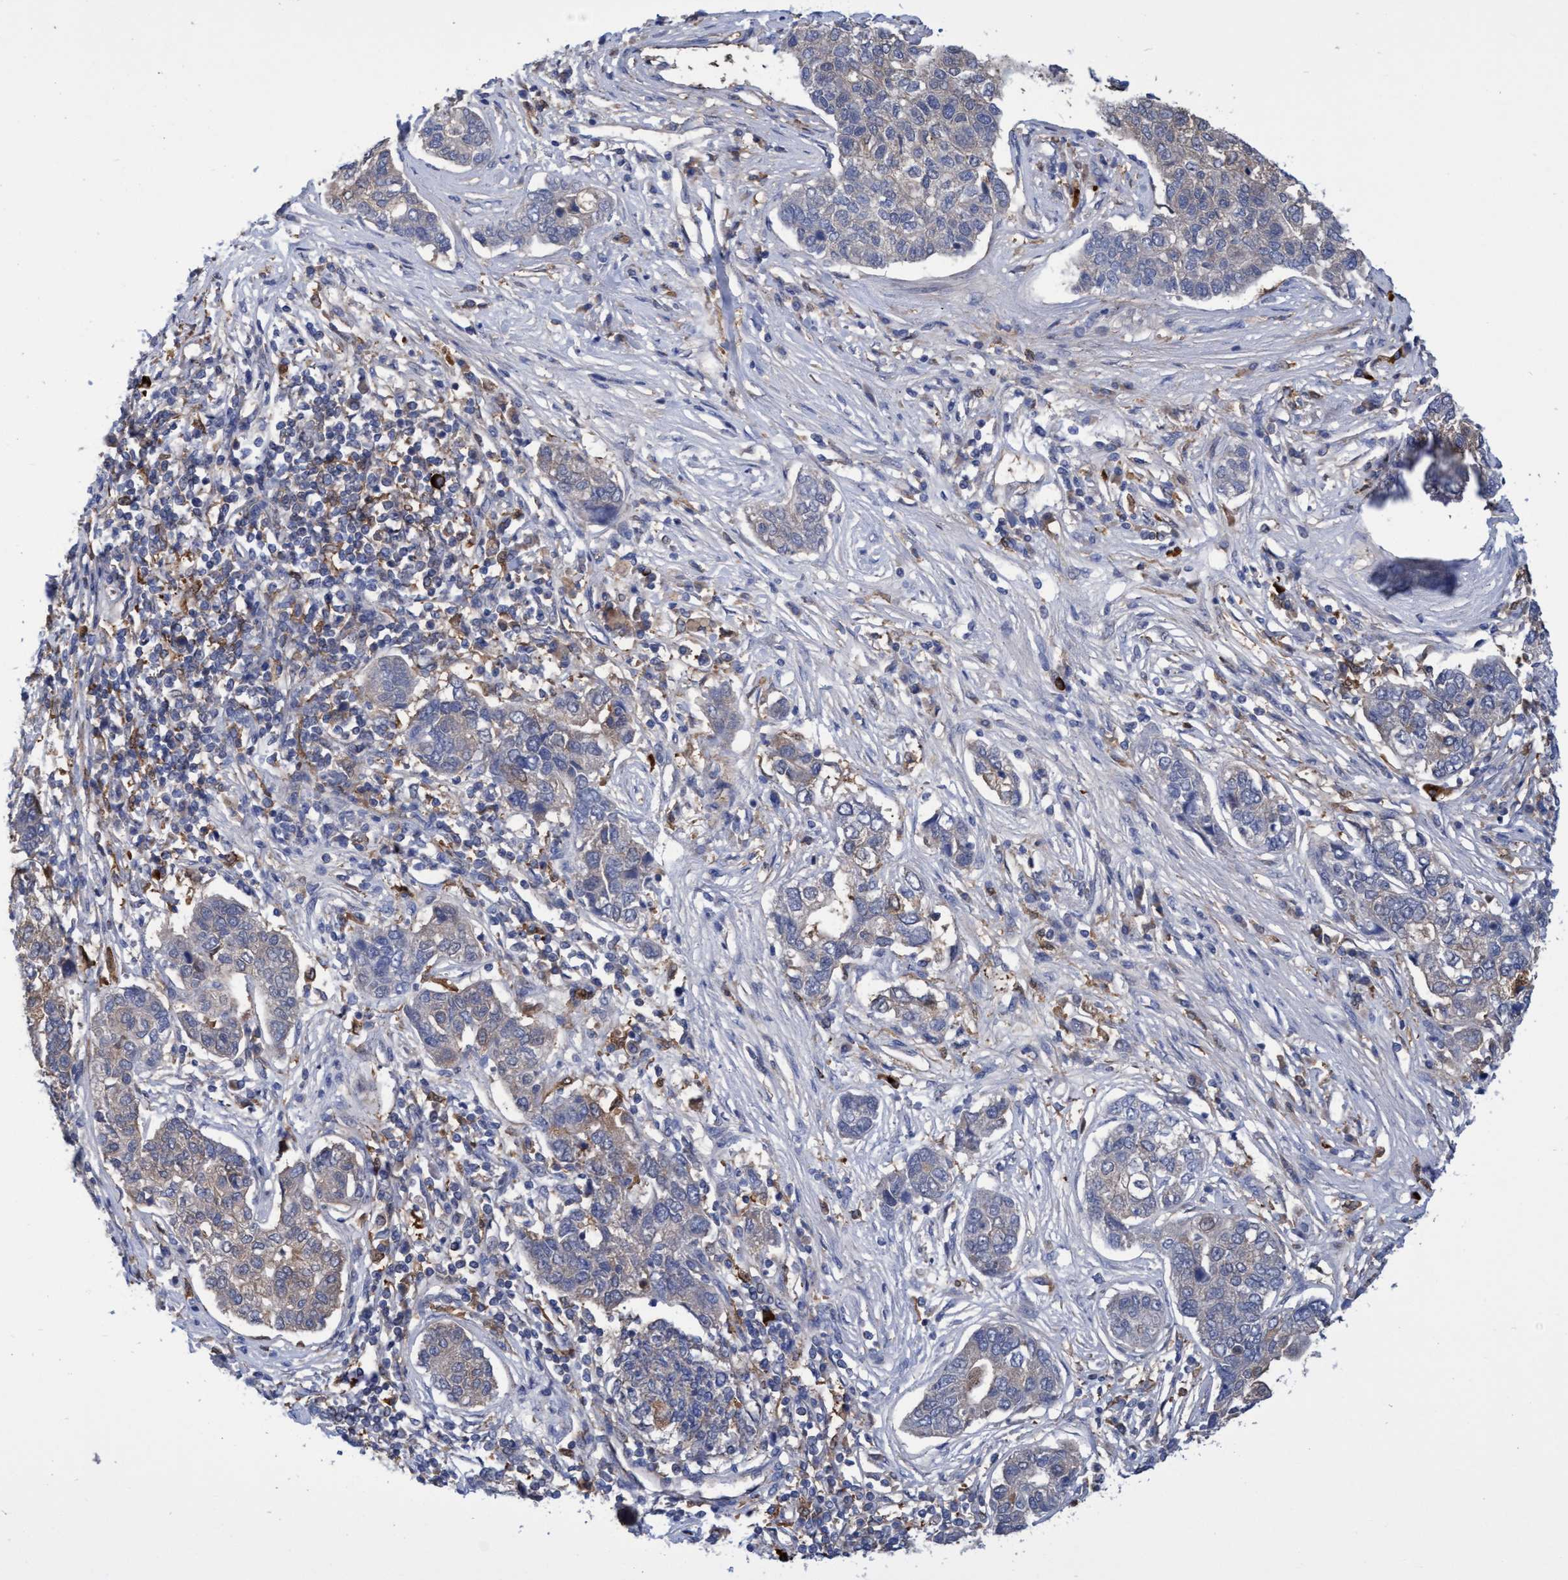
{"staining": {"intensity": "weak", "quantity": "<25%", "location": "cytoplasmic/membranous"}, "tissue": "pancreatic cancer", "cell_type": "Tumor cells", "image_type": "cancer", "snomed": [{"axis": "morphology", "description": "Adenocarcinoma, NOS"}, {"axis": "topography", "description": "Pancreas"}], "caption": "Human adenocarcinoma (pancreatic) stained for a protein using immunohistochemistry (IHC) shows no expression in tumor cells.", "gene": "PNPO", "patient": {"sex": "female", "age": 61}}